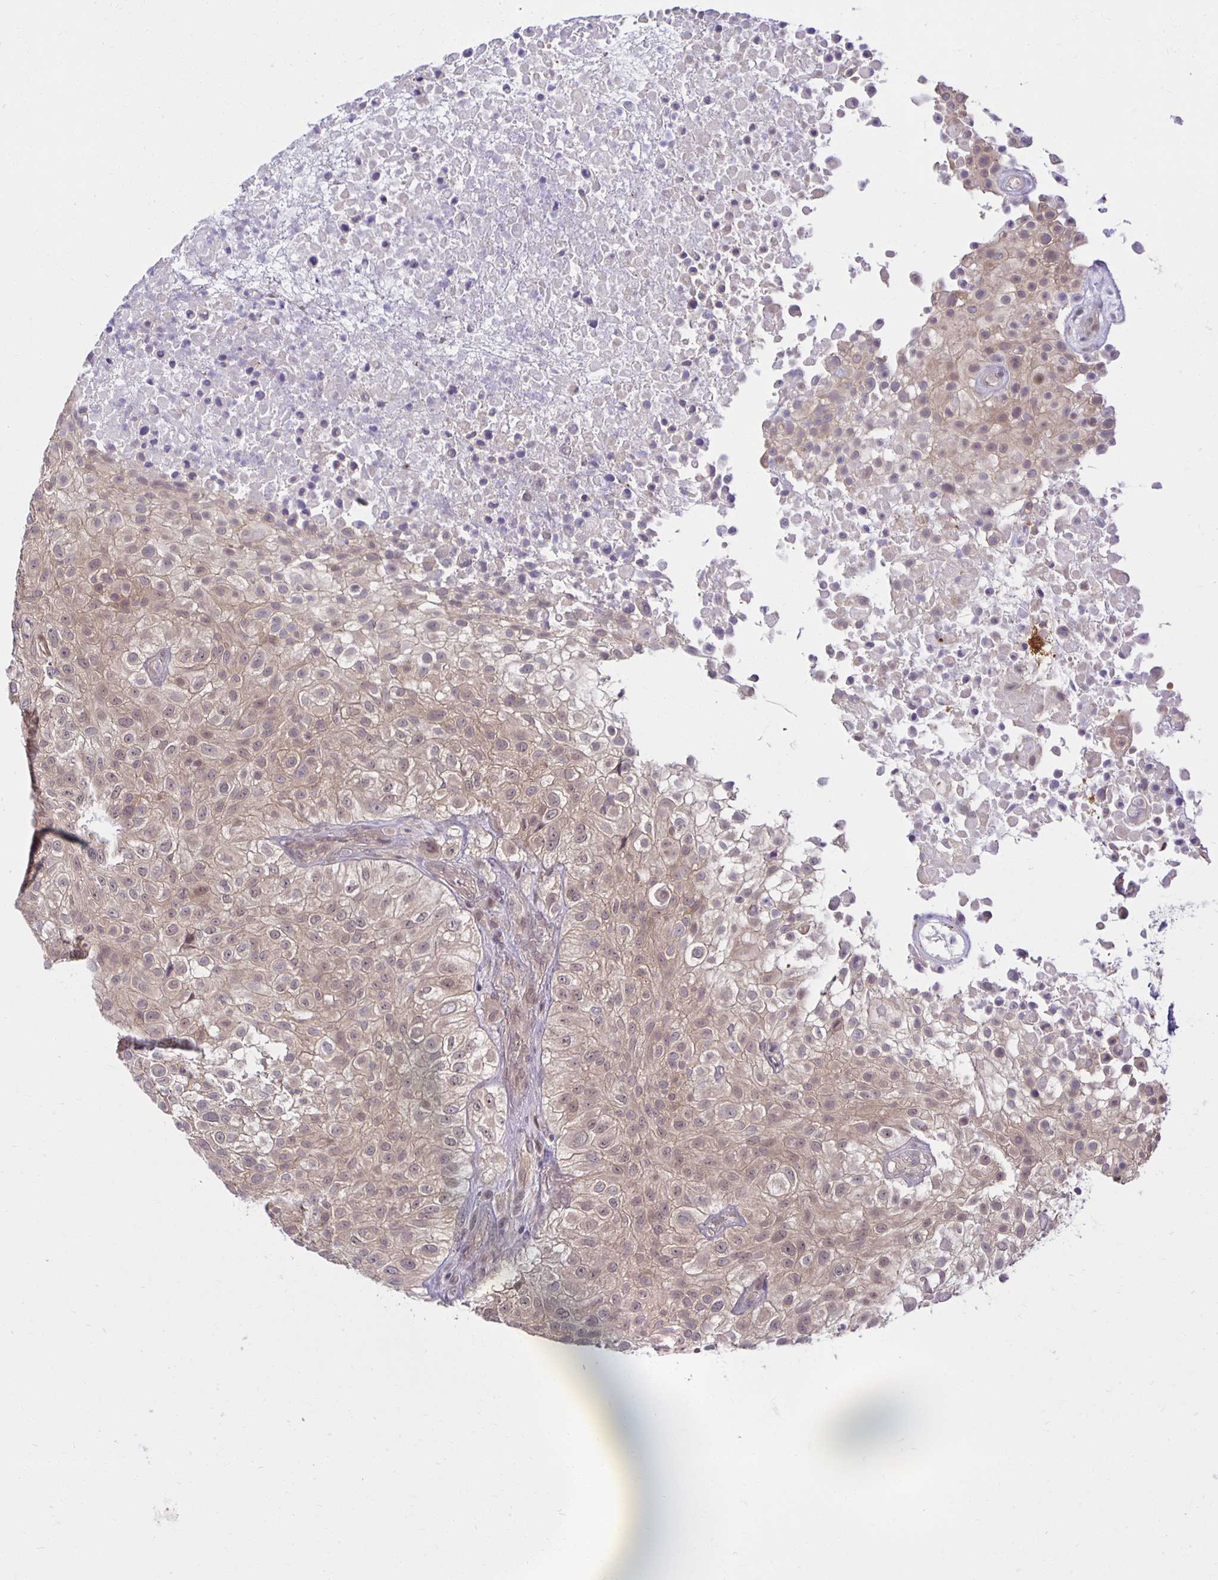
{"staining": {"intensity": "weak", "quantity": ">75%", "location": "cytoplasmic/membranous,nuclear"}, "tissue": "urothelial cancer", "cell_type": "Tumor cells", "image_type": "cancer", "snomed": [{"axis": "morphology", "description": "Urothelial carcinoma, High grade"}, {"axis": "topography", "description": "Urinary bladder"}], "caption": "Immunohistochemistry (DAB (3,3'-diaminobenzidine)) staining of urothelial cancer reveals weak cytoplasmic/membranous and nuclear protein staining in approximately >75% of tumor cells.", "gene": "MIEN1", "patient": {"sex": "male", "age": 56}}